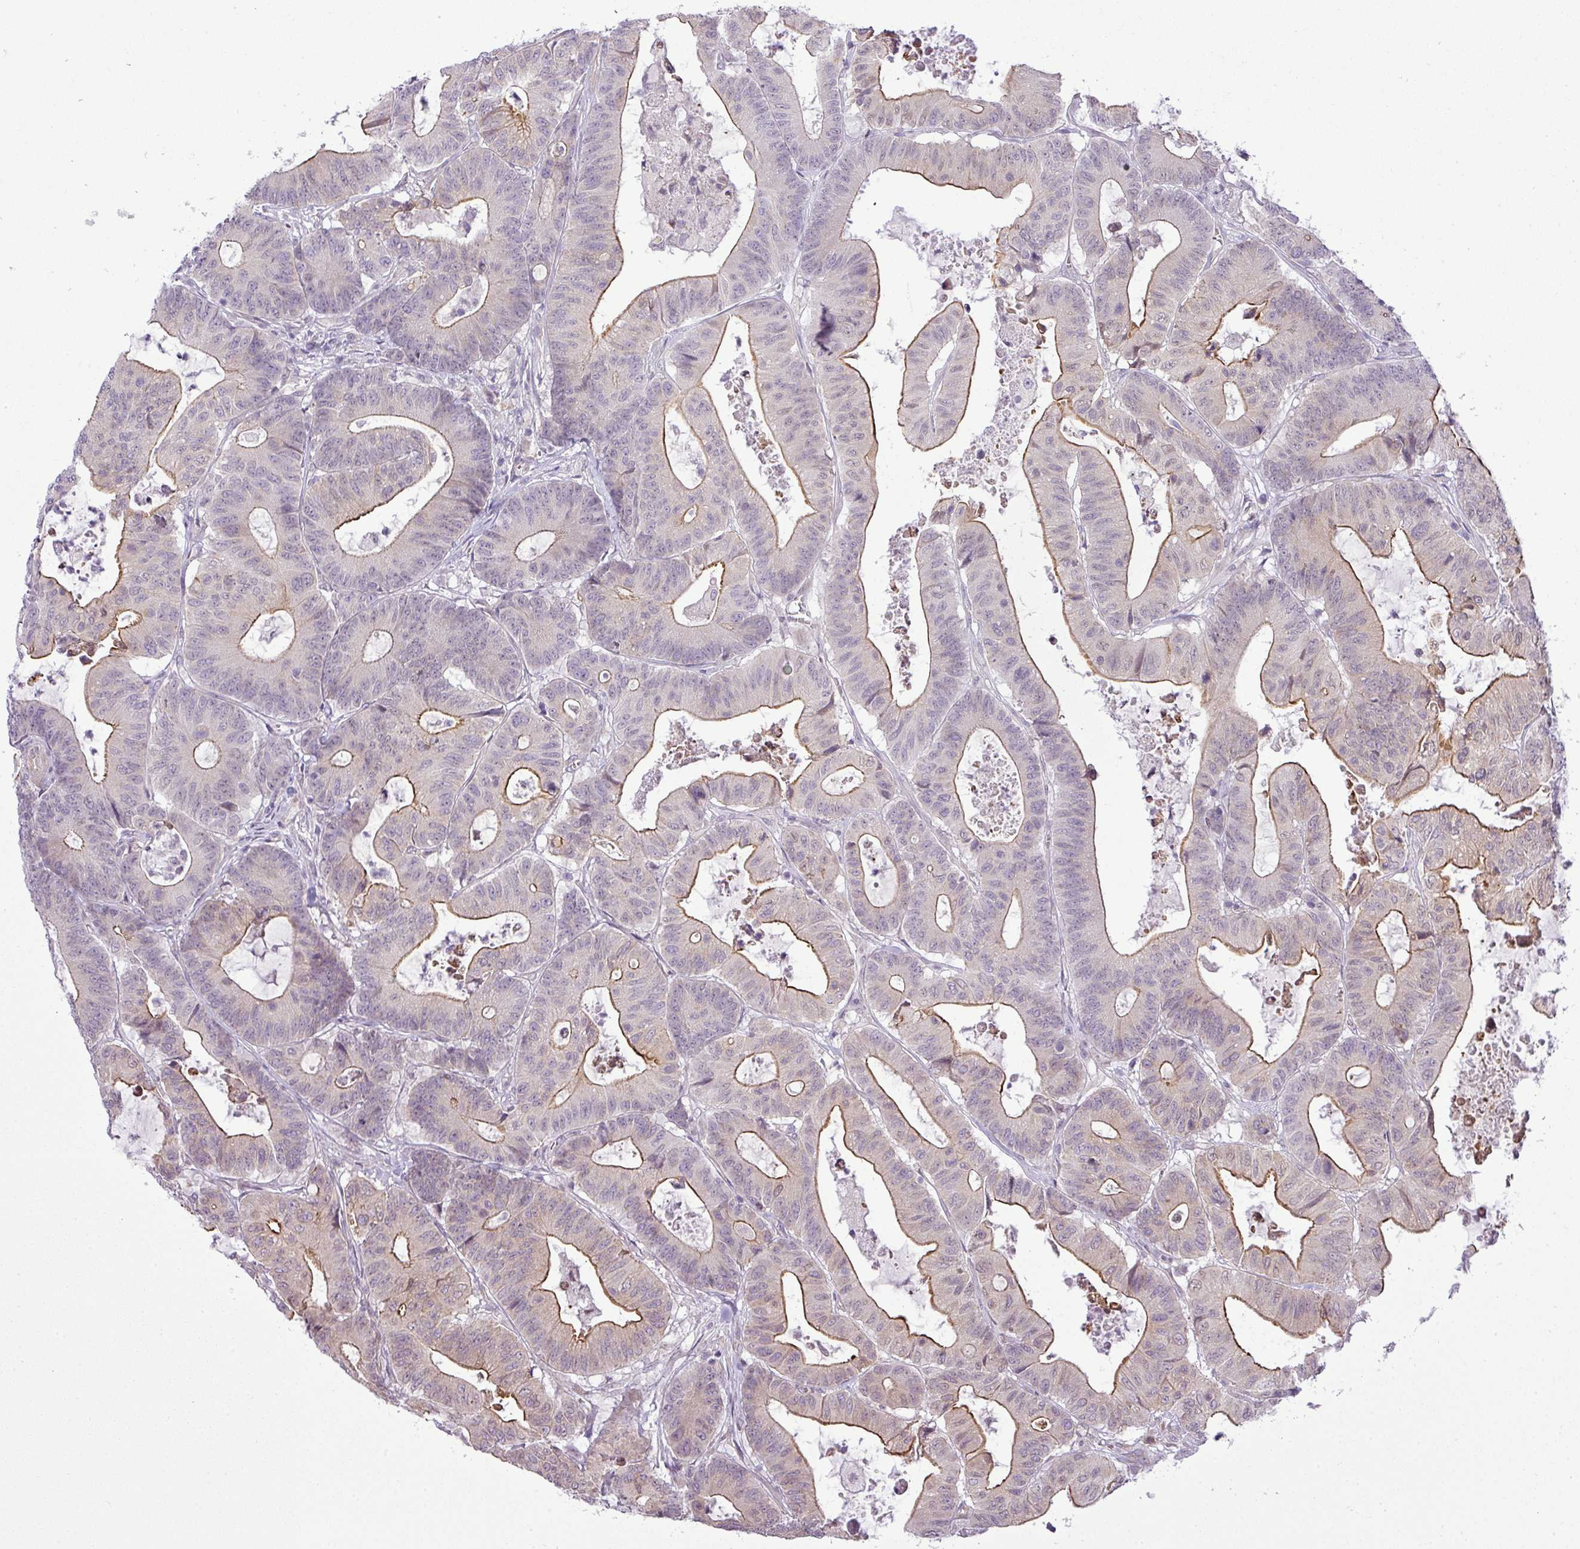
{"staining": {"intensity": "moderate", "quantity": "25%-75%", "location": "cytoplasmic/membranous"}, "tissue": "colorectal cancer", "cell_type": "Tumor cells", "image_type": "cancer", "snomed": [{"axis": "morphology", "description": "Adenocarcinoma, NOS"}, {"axis": "topography", "description": "Colon"}], "caption": "Approximately 25%-75% of tumor cells in colorectal adenocarcinoma display moderate cytoplasmic/membranous protein positivity as visualized by brown immunohistochemical staining.", "gene": "COX18", "patient": {"sex": "female", "age": 84}}